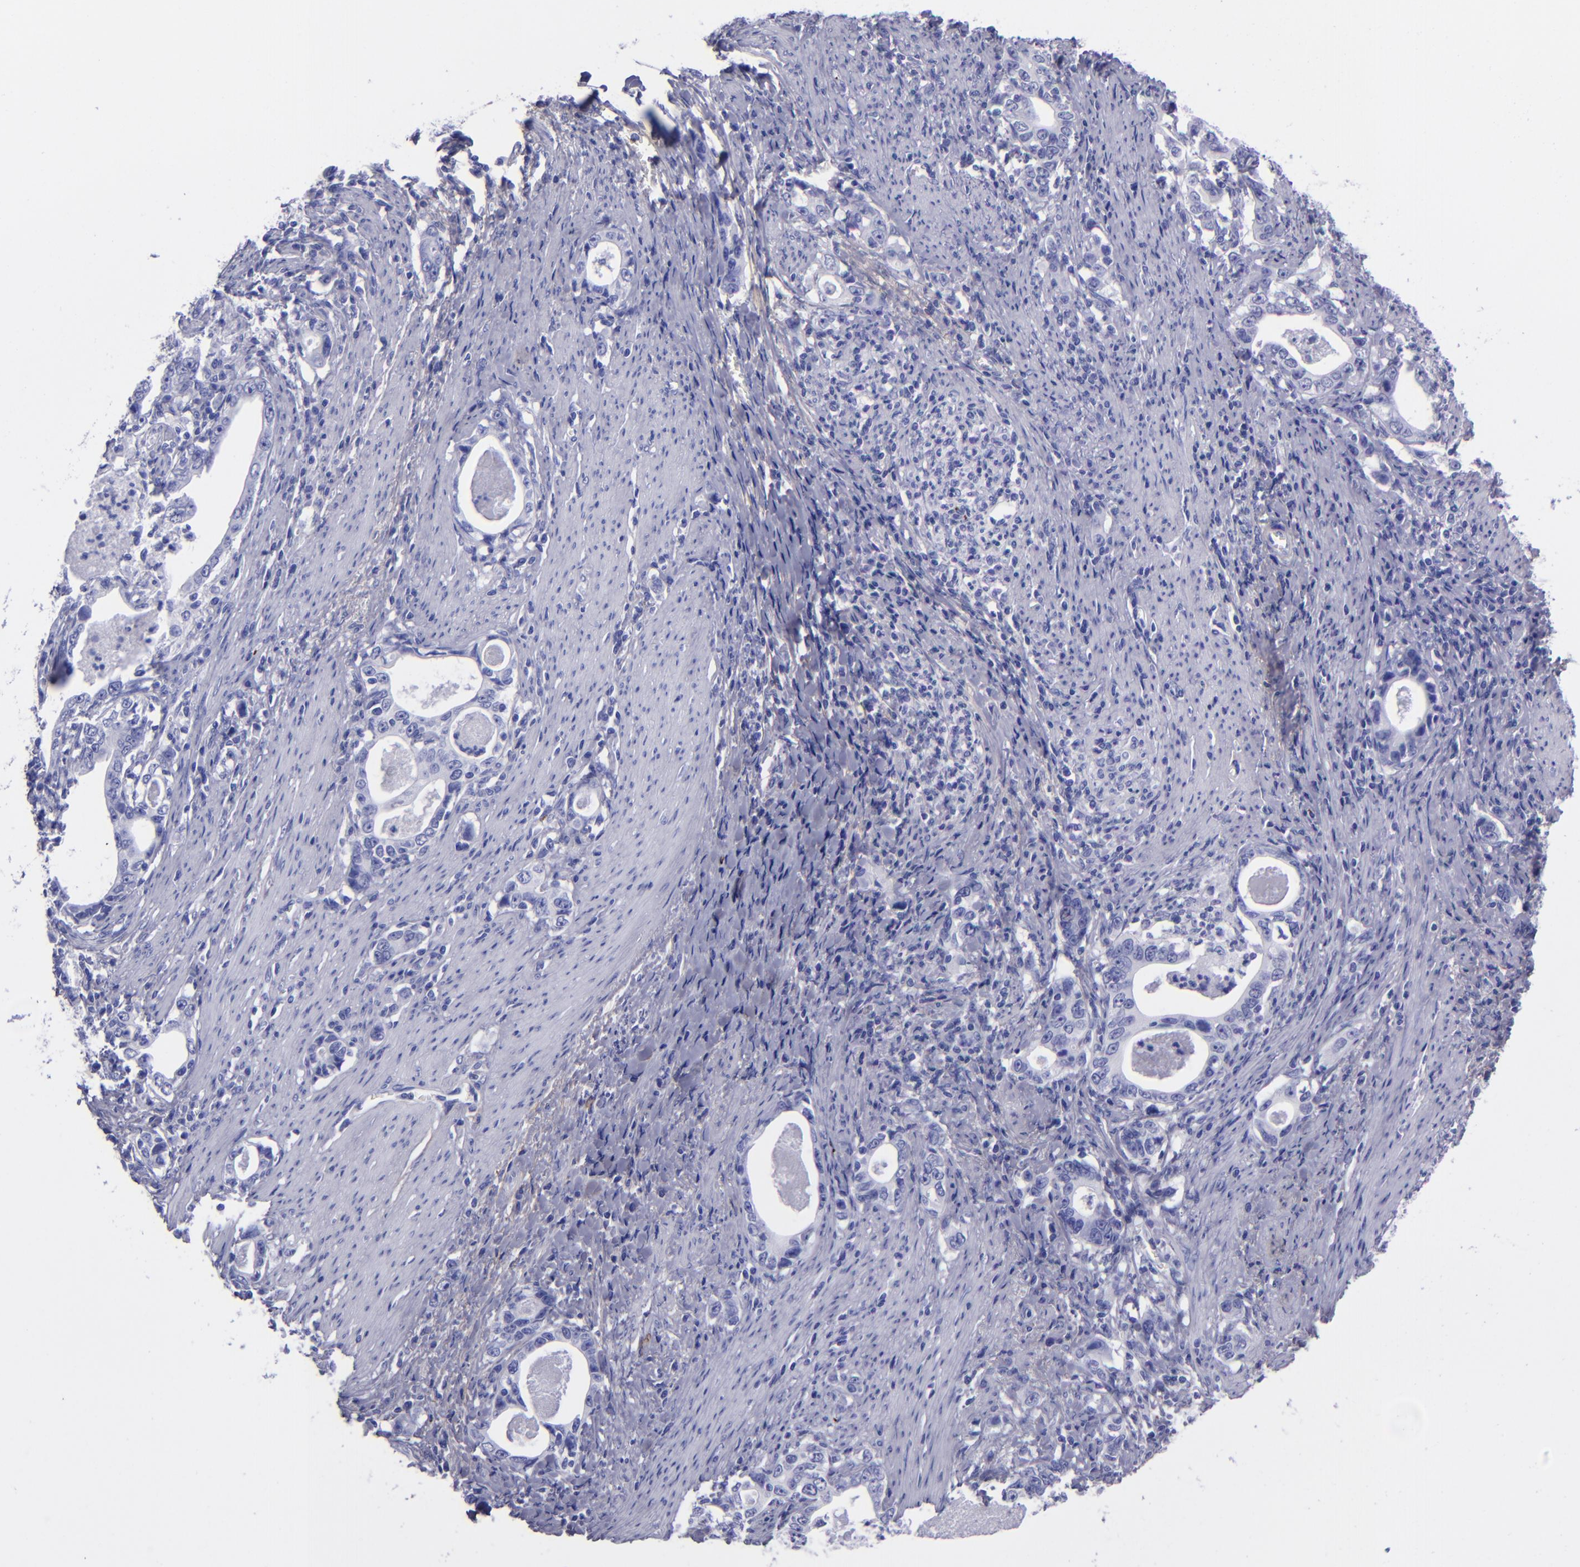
{"staining": {"intensity": "negative", "quantity": "none", "location": "none"}, "tissue": "stomach cancer", "cell_type": "Tumor cells", "image_type": "cancer", "snomed": [{"axis": "morphology", "description": "Adenocarcinoma, NOS"}, {"axis": "topography", "description": "Stomach, lower"}], "caption": "A high-resolution micrograph shows immunohistochemistry (IHC) staining of stomach cancer (adenocarcinoma), which reveals no significant positivity in tumor cells.", "gene": "EFCAB13", "patient": {"sex": "female", "age": 72}}